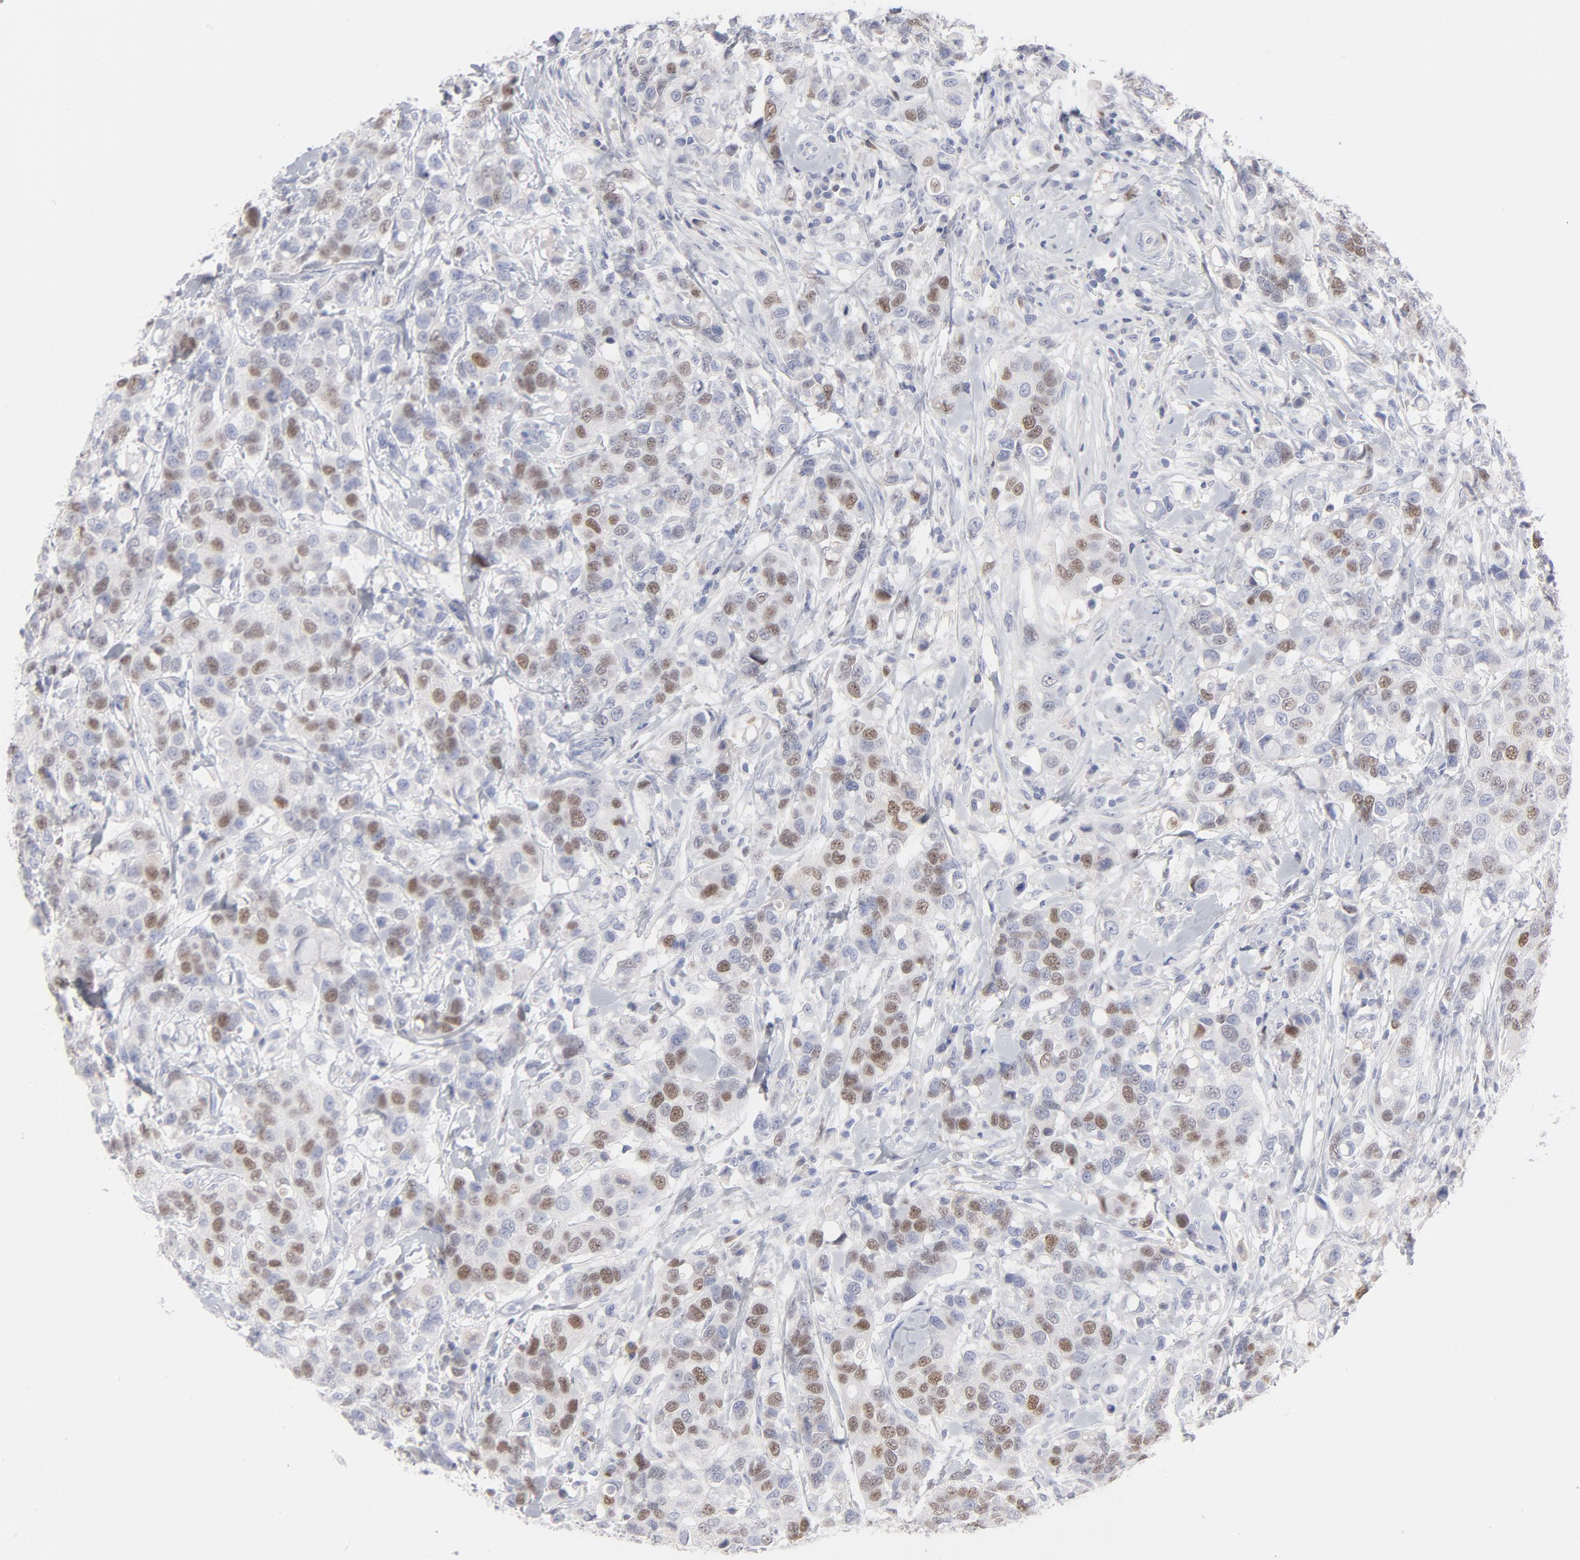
{"staining": {"intensity": "moderate", "quantity": "25%-75%", "location": "nuclear"}, "tissue": "breast cancer", "cell_type": "Tumor cells", "image_type": "cancer", "snomed": [{"axis": "morphology", "description": "Duct carcinoma"}, {"axis": "topography", "description": "Breast"}], "caption": "Invasive ductal carcinoma (breast) stained with immunohistochemistry (IHC) reveals moderate nuclear expression in approximately 25%-75% of tumor cells.", "gene": "MCM7", "patient": {"sex": "female", "age": 27}}